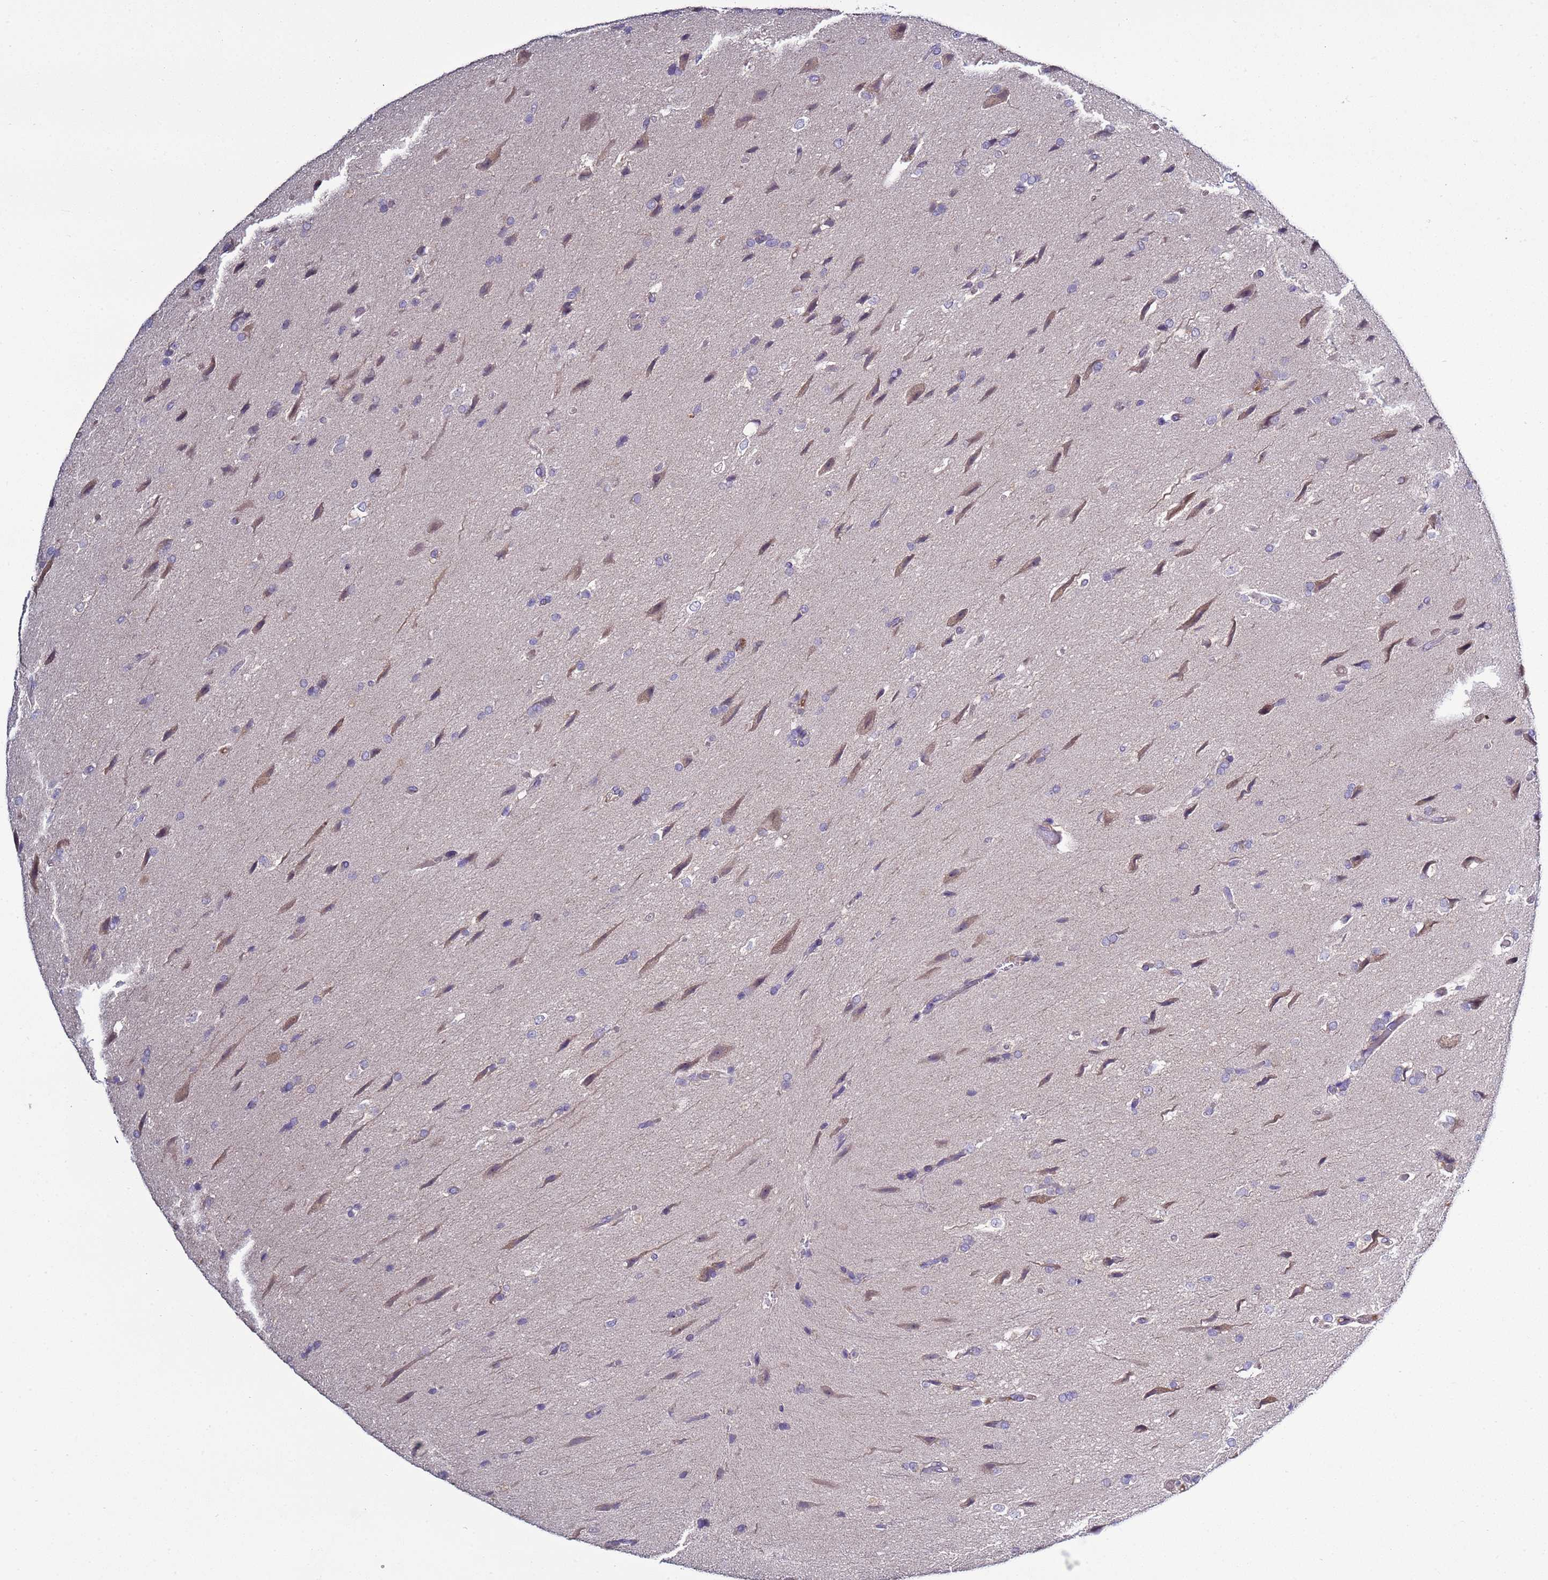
{"staining": {"intensity": "negative", "quantity": "none", "location": "none"}, "tissue": "glioma", "cell_type": "Tumor cells", "image_type": "cancer", "snomed": [{"axis": "morphology", "description": "Glioma, malignant, Low grade"}, {"axis": "topography", "description": "Brain"}], "caption": "Tumor cells show no significant positivity in malignant glioma (low-grade). (DAB (3,3'-diaminobenzidine) immunohistochemistry (IHC) with hematoxylin counter stain).", "gene": "RABL2B", "patient": {"sex": "male", "age": 66}}